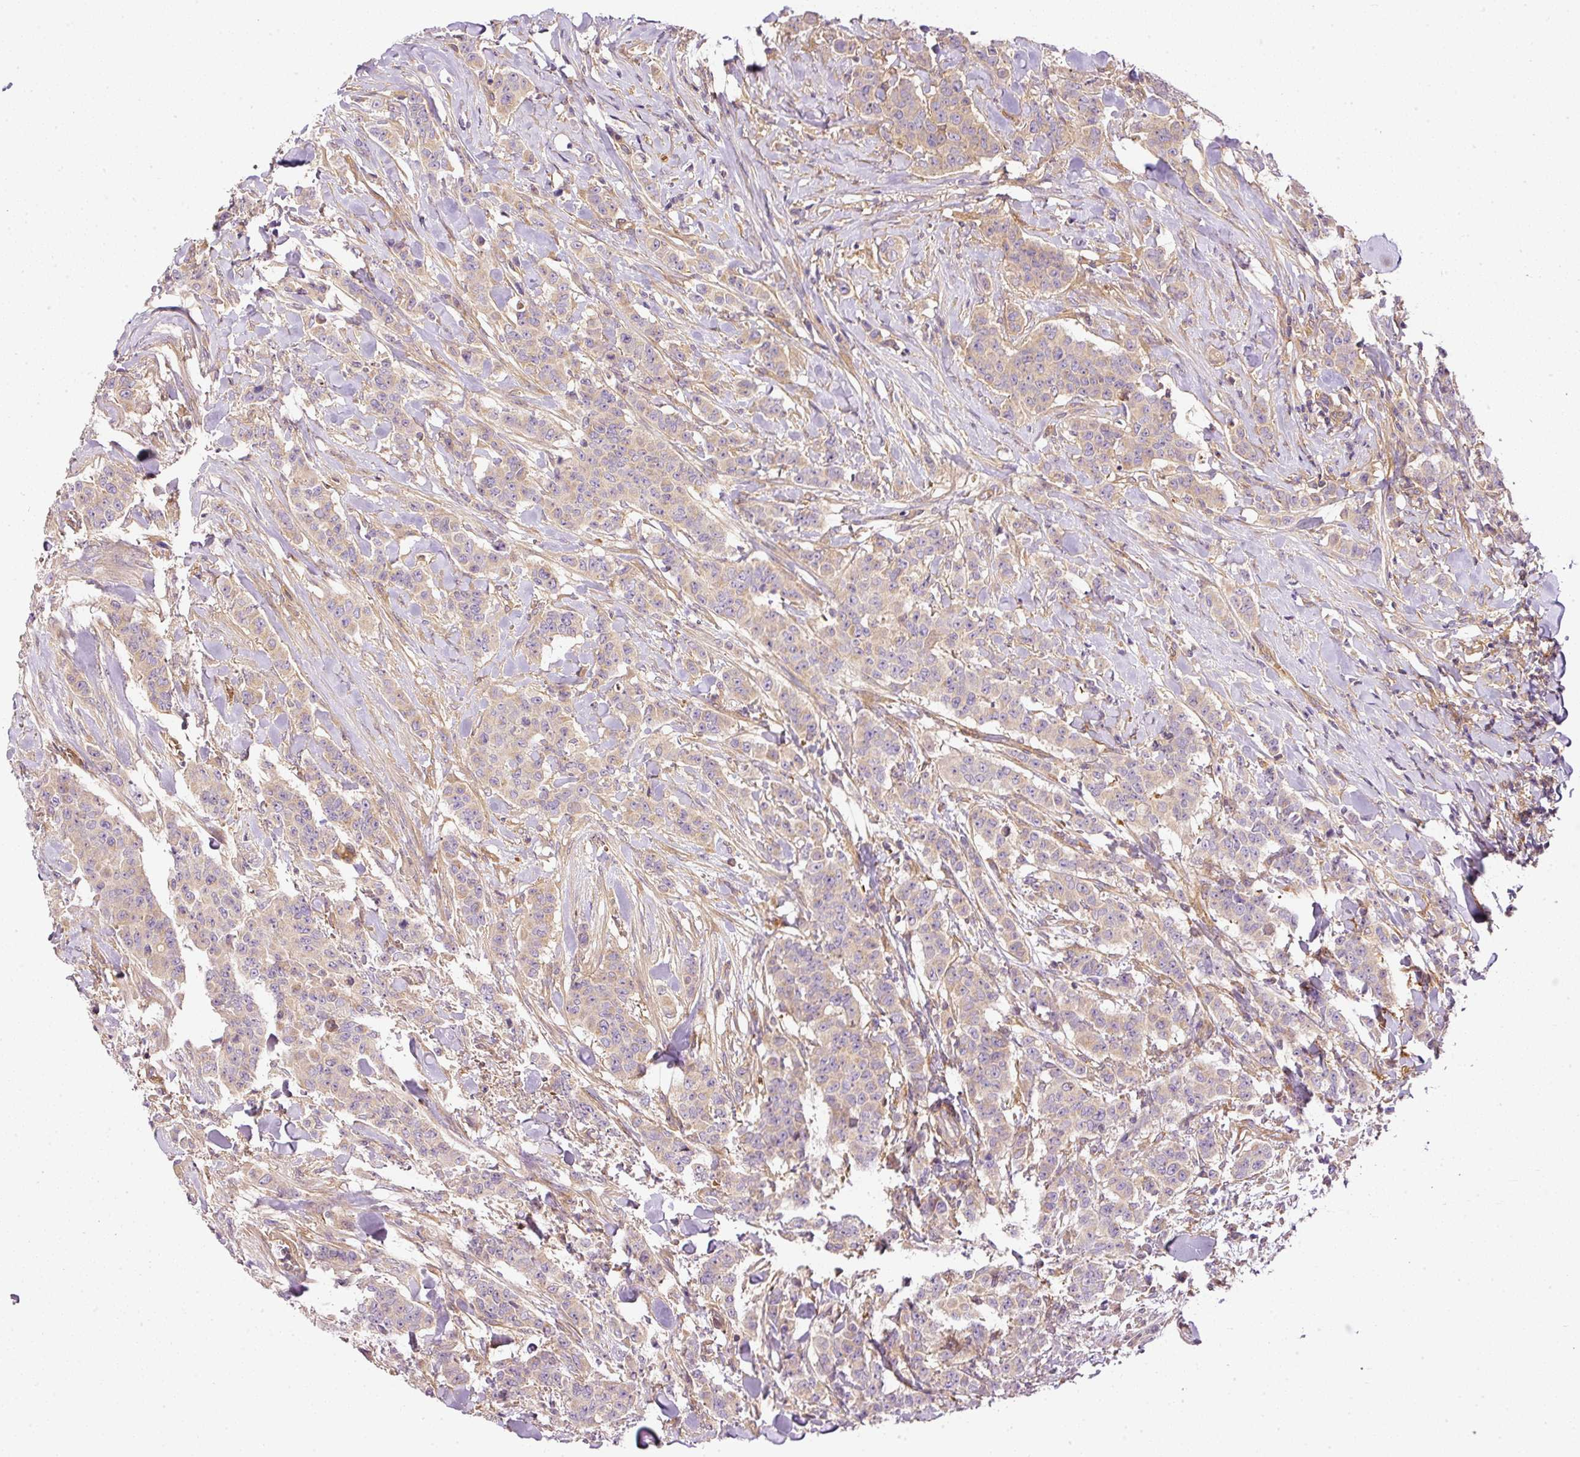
{"staining": {"intensity": "negative", "quantity": "none", "location": "none"}, "tissue": "breast cancer", "cell_type": "Tumor cells", "image_type": "cancer", "snomed": [{"axis": "morphology", "description": "Duct carcinoma"}, {"axis": "topography", "description": "Breast"}], "caption": "High magnification brightfield microscopy of invasive ductal carcinoma (breast) stained with DAB (brown) and counterstained with hematoxylin (blue): tumor cells show no significant expression.", "gene": "TBC1D2B", "patient": {"sex": "female", "age": 40}}